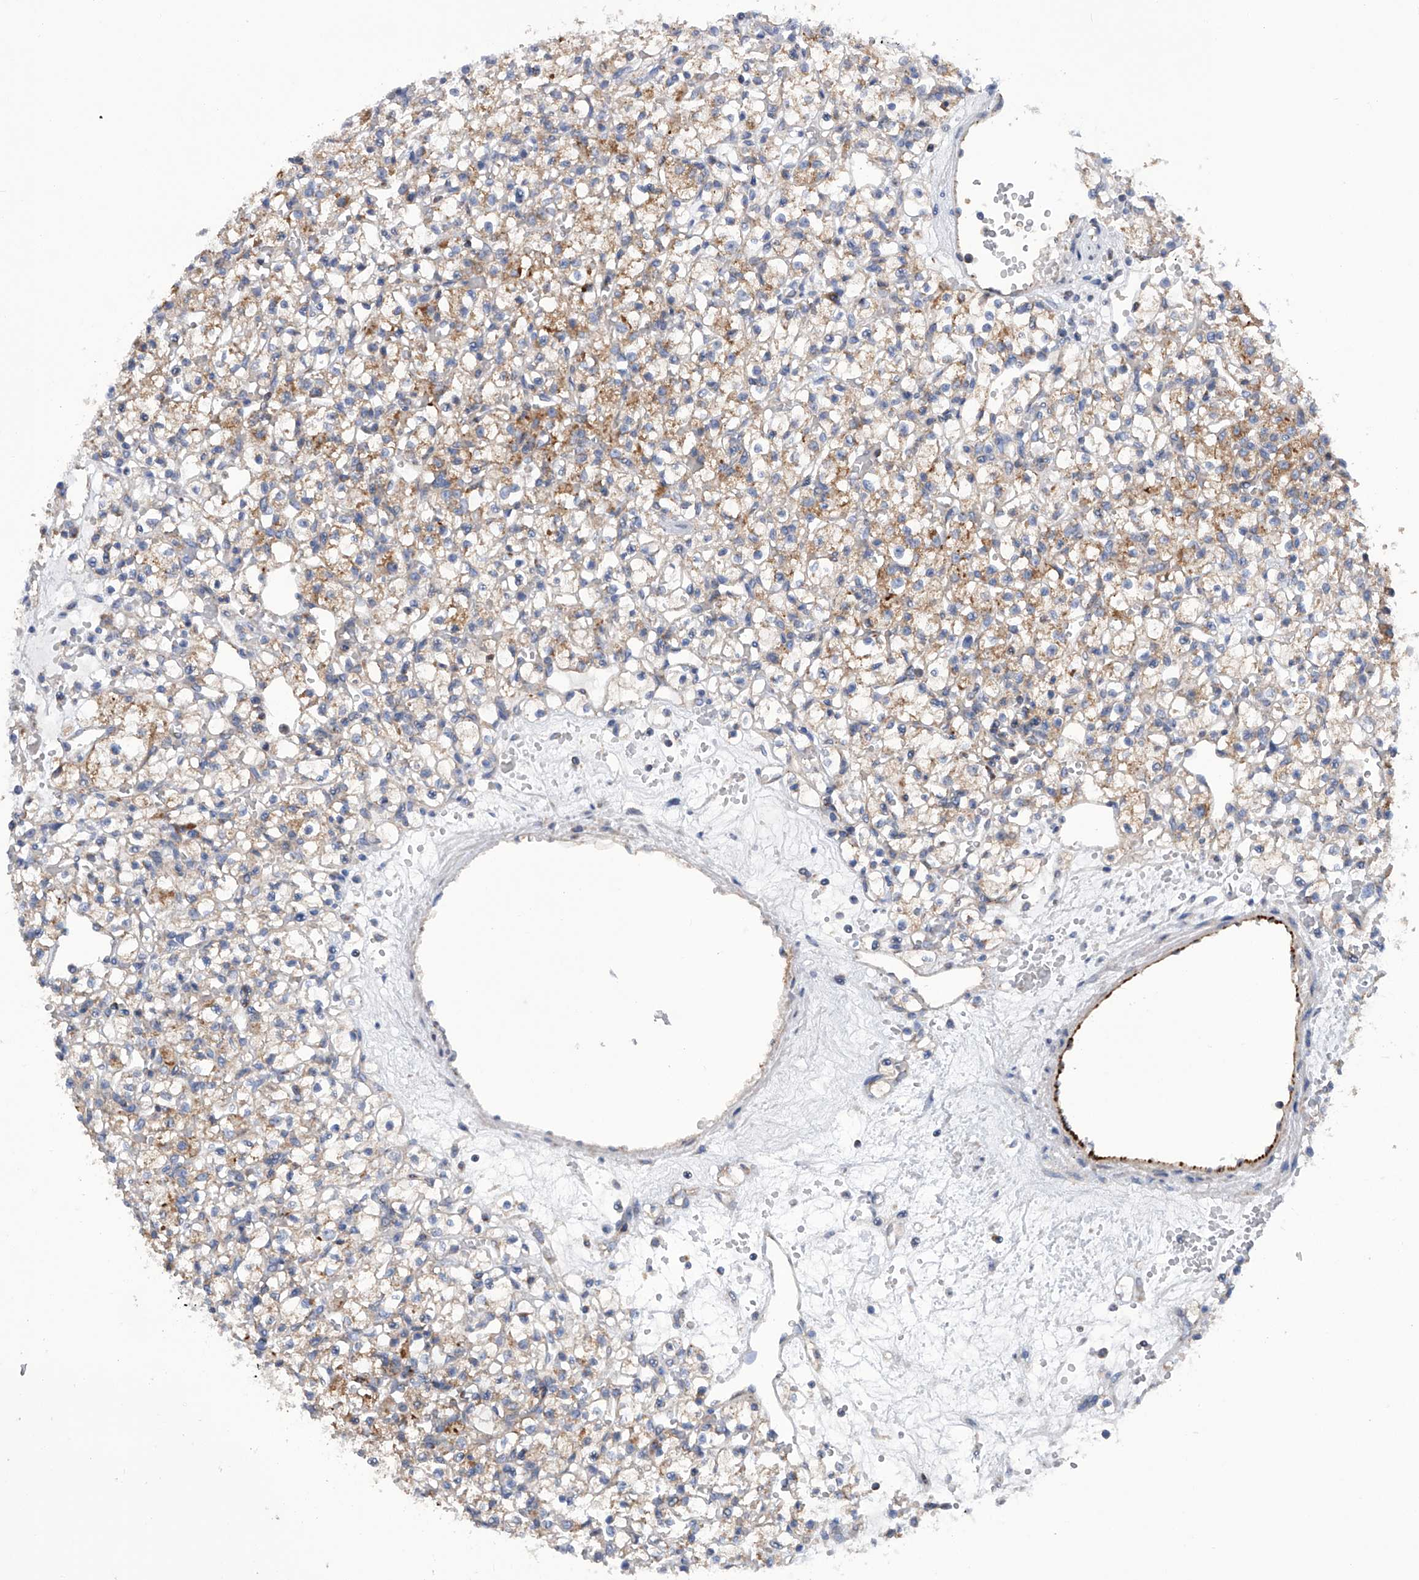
{"staining": {"intensity": "moderate", "quantity": ">75%", "location": "cytoplasmic/membranous"}, "tissue": "renal cancer", "cell_type": "Tumor cells", "image_type": "cancer", "snomed": [{"axis": "morphology", "description": "Adenocarcinoma, NOS"}, {"axis": "topography", "description": "Kidney"}], "caption": "Immunohistochemical staining of human renal cancer exhibits medium levels of moderate cytoplasmic/membranous staining in about >75% of tumor cells.", "gene": "MLYCD", "patient": {"sex": "female", "age": 59}}